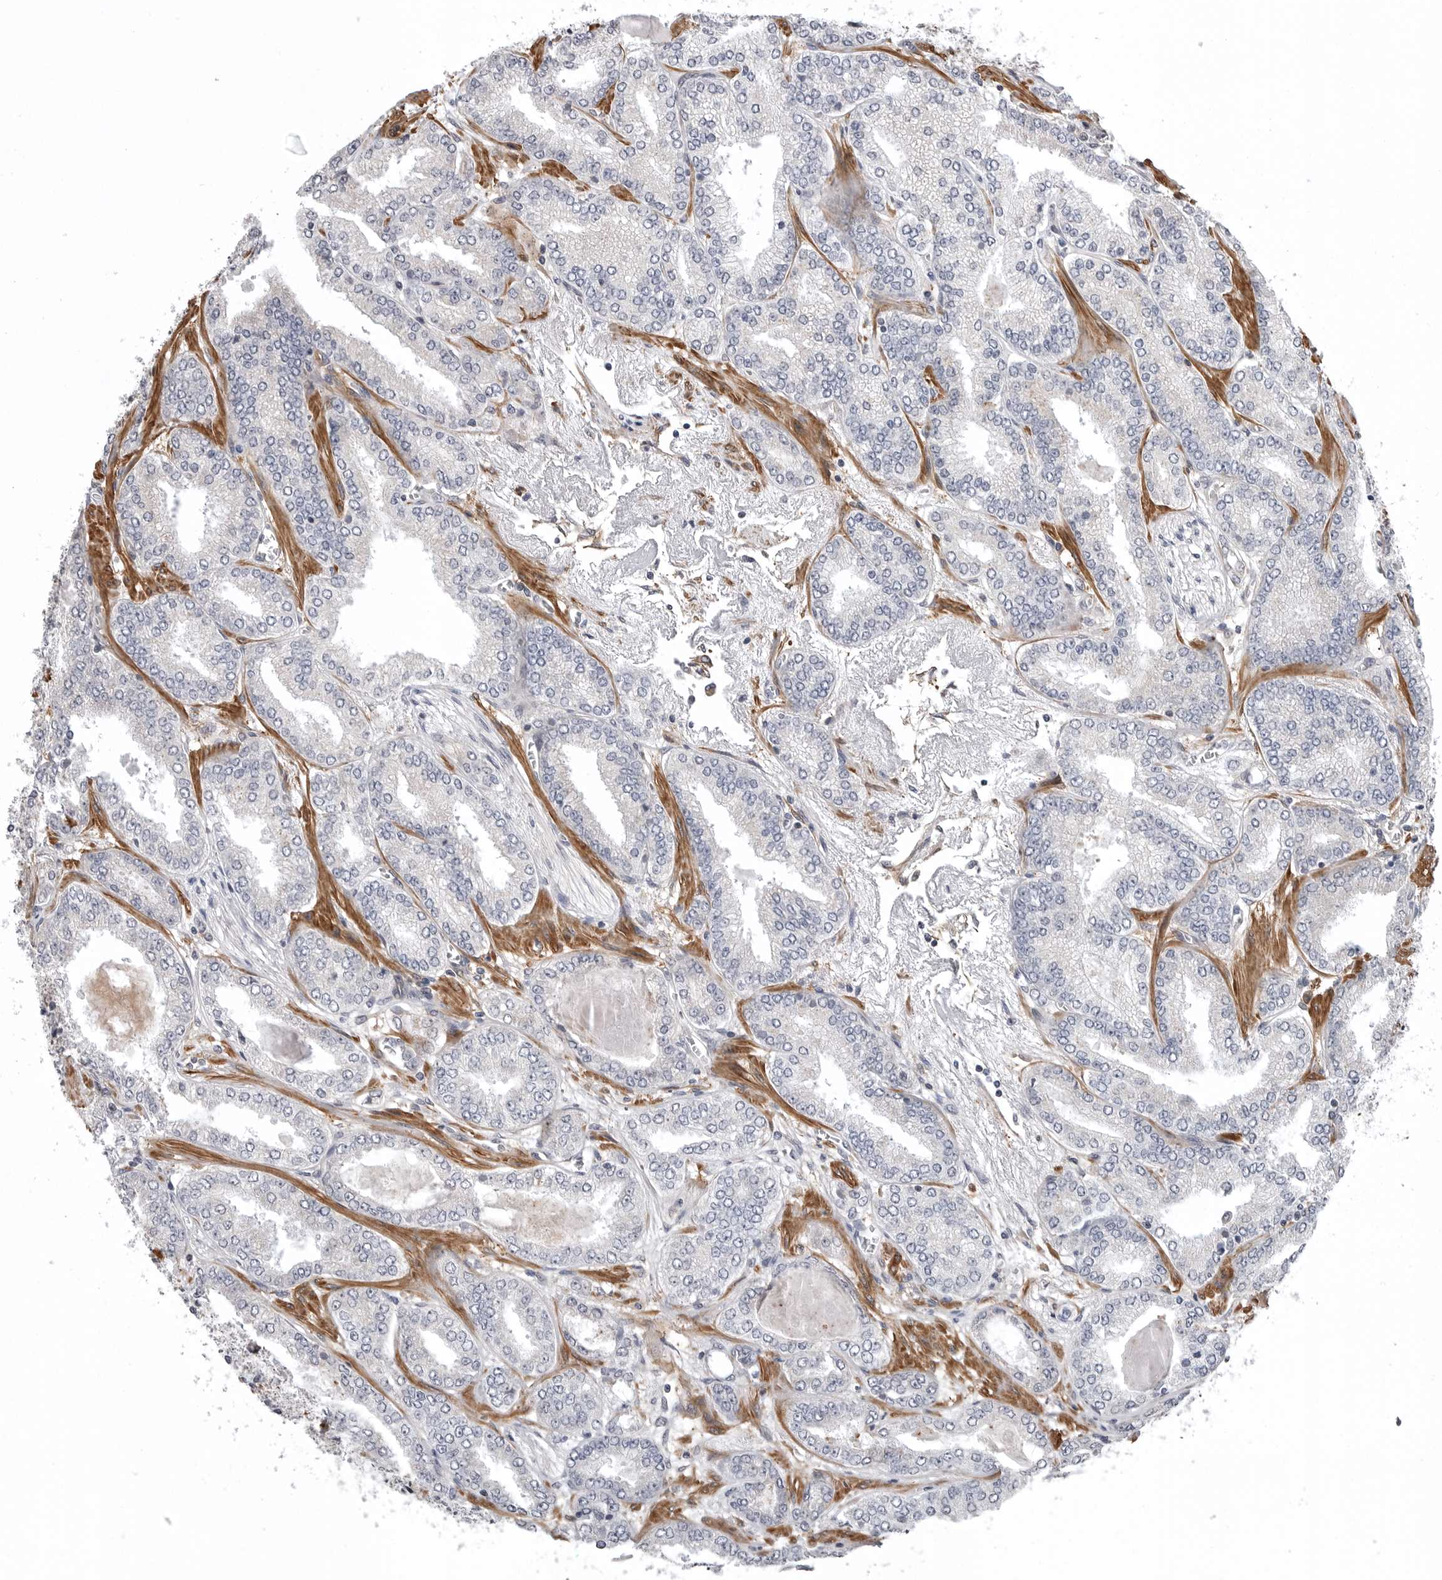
{"staining": {"intensity": "negative", "quantity": "none", "location": "none"}, "tissue": "prostate cancer", "cell_type": "Tumor cells", "image_type": "cancer", "snomed": [{"axis": "morphology", "description": "Adenocarcinoma, High grade"}, {"axis": "topography", "description": "Prostate"}], "caption": "An IHC micrograph of prostate adenocarcinoma (high-grade) is shown. There is no staining in tumor cells of prostate adenocarcinoma (high-grade).", "gene": "SCP2", "patient": {"sex": "male", "age": 71}}